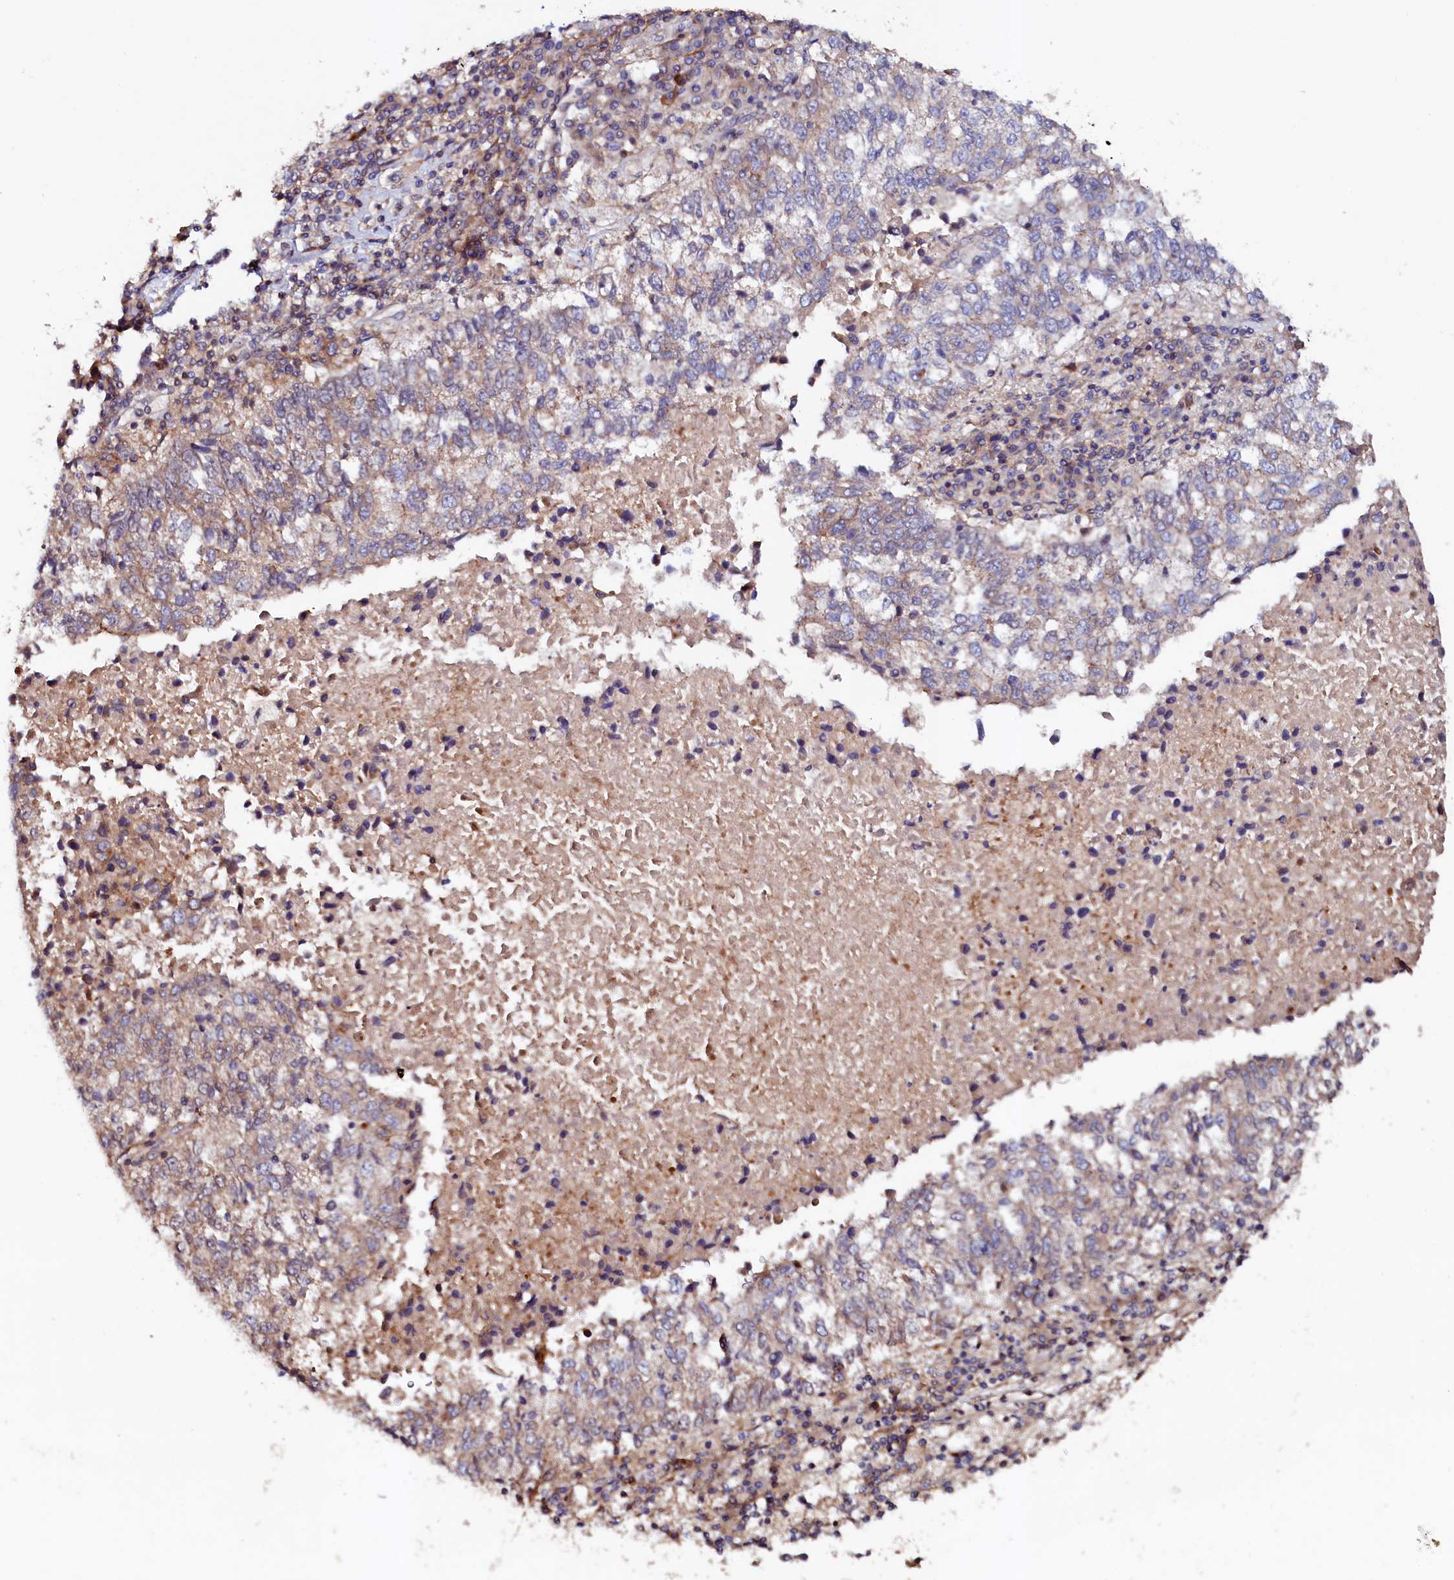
{"staining": {"intensity": "weak", "quantity": "<25%", "location": "cytoplasmic/membranous"}, "tissue": "lung cancer", "cell_type": "Tumor cells", "image_type": "cancer", "snomed": [{"axis": "morphology", "description": "Squamous cell carcinoma, NOS"}, {"axis": "topography", "description": "Lung"}], "caption": "High magnification brightfield microscopy of lung cancer (squamous cell carcinoma) stained with DAB (brown) and counterstained with hematoxylin (blue): tumor cells show no significant positivity. Brightfield microscopy of immunohistochemistry stained with DAB (brown) and hematoxylin (blue), captured at high magnification.", "gene": "DUOXA1", "patient": {"sex": "male", "age": 73}}